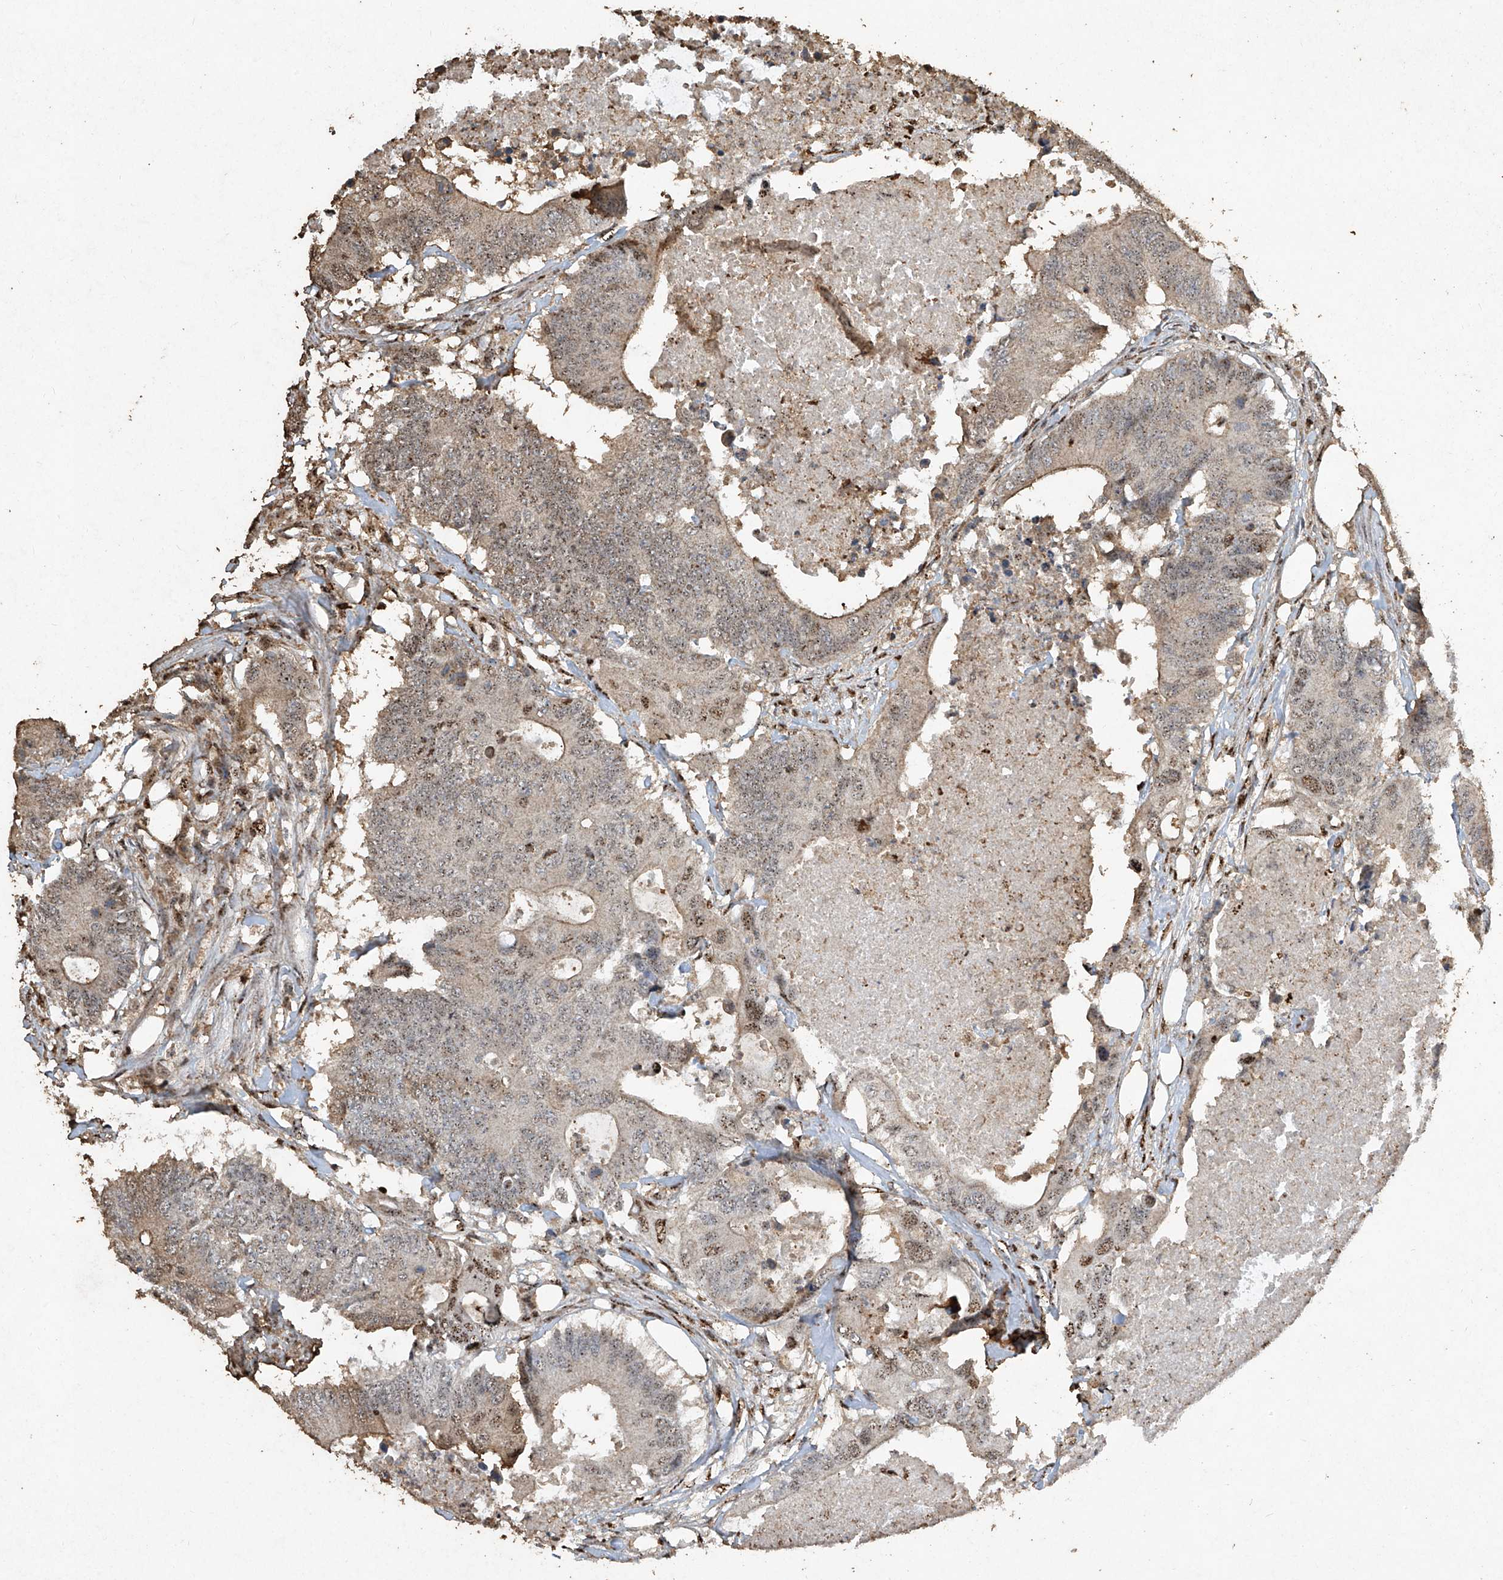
{"staining": {"intensity": "moderate", "quantity": "<25%", "location": "nuclear"}, "tissue": "colorectal cancer", "cell_type": "Tumor cells", "image_type": "cancer", "snomed": [{"axis": "morphology", "description": "Adenocarcinoma, NOS"}, {"axis": "topography", "description": "Colon"}], "caption": "Moderate nuclear protein staining is appreciated in about <25% of tumor cells in colorectal cancer (adenocarcinoma).", "gene": "ERBB3", "patient": {"sex": "male", "age": 71}}